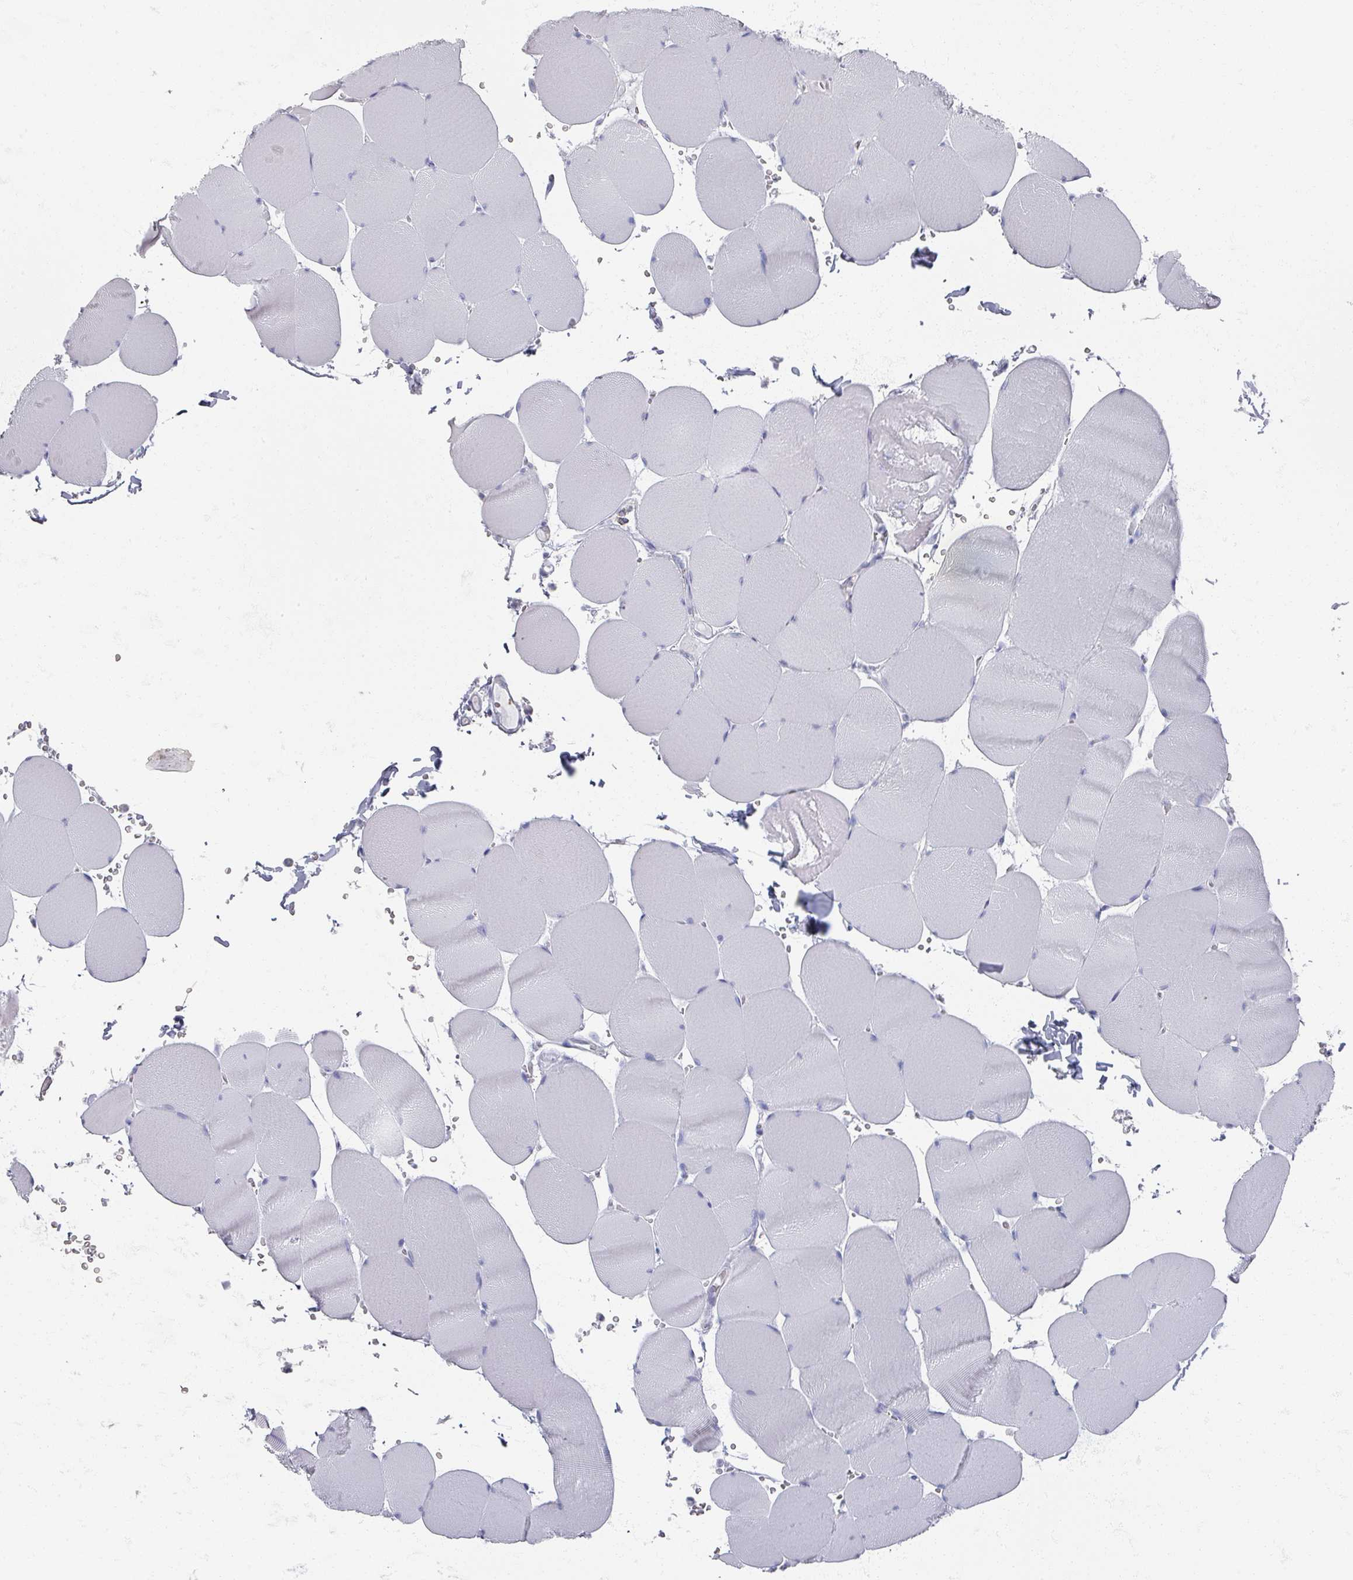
{"staining": {"intensity": "negative", "quantity": "none", "location": "none"}, "tissue": "skeletal muscle", "cell_type": "Myocytes", "image_type": "normal", "snomed": [{"axis": "morphology", "description": "Normal tissue, NOS"}, {"axis": "topography", "description": "Skeletal muscle"}, {"axis": "topography", "description": "Head-Neck"}], "caption": "The micrograph displays no significant staining in myocytes of skeletal muscle.", "gene": "OMG", "patient": {"sex": "male", "age": 66}}